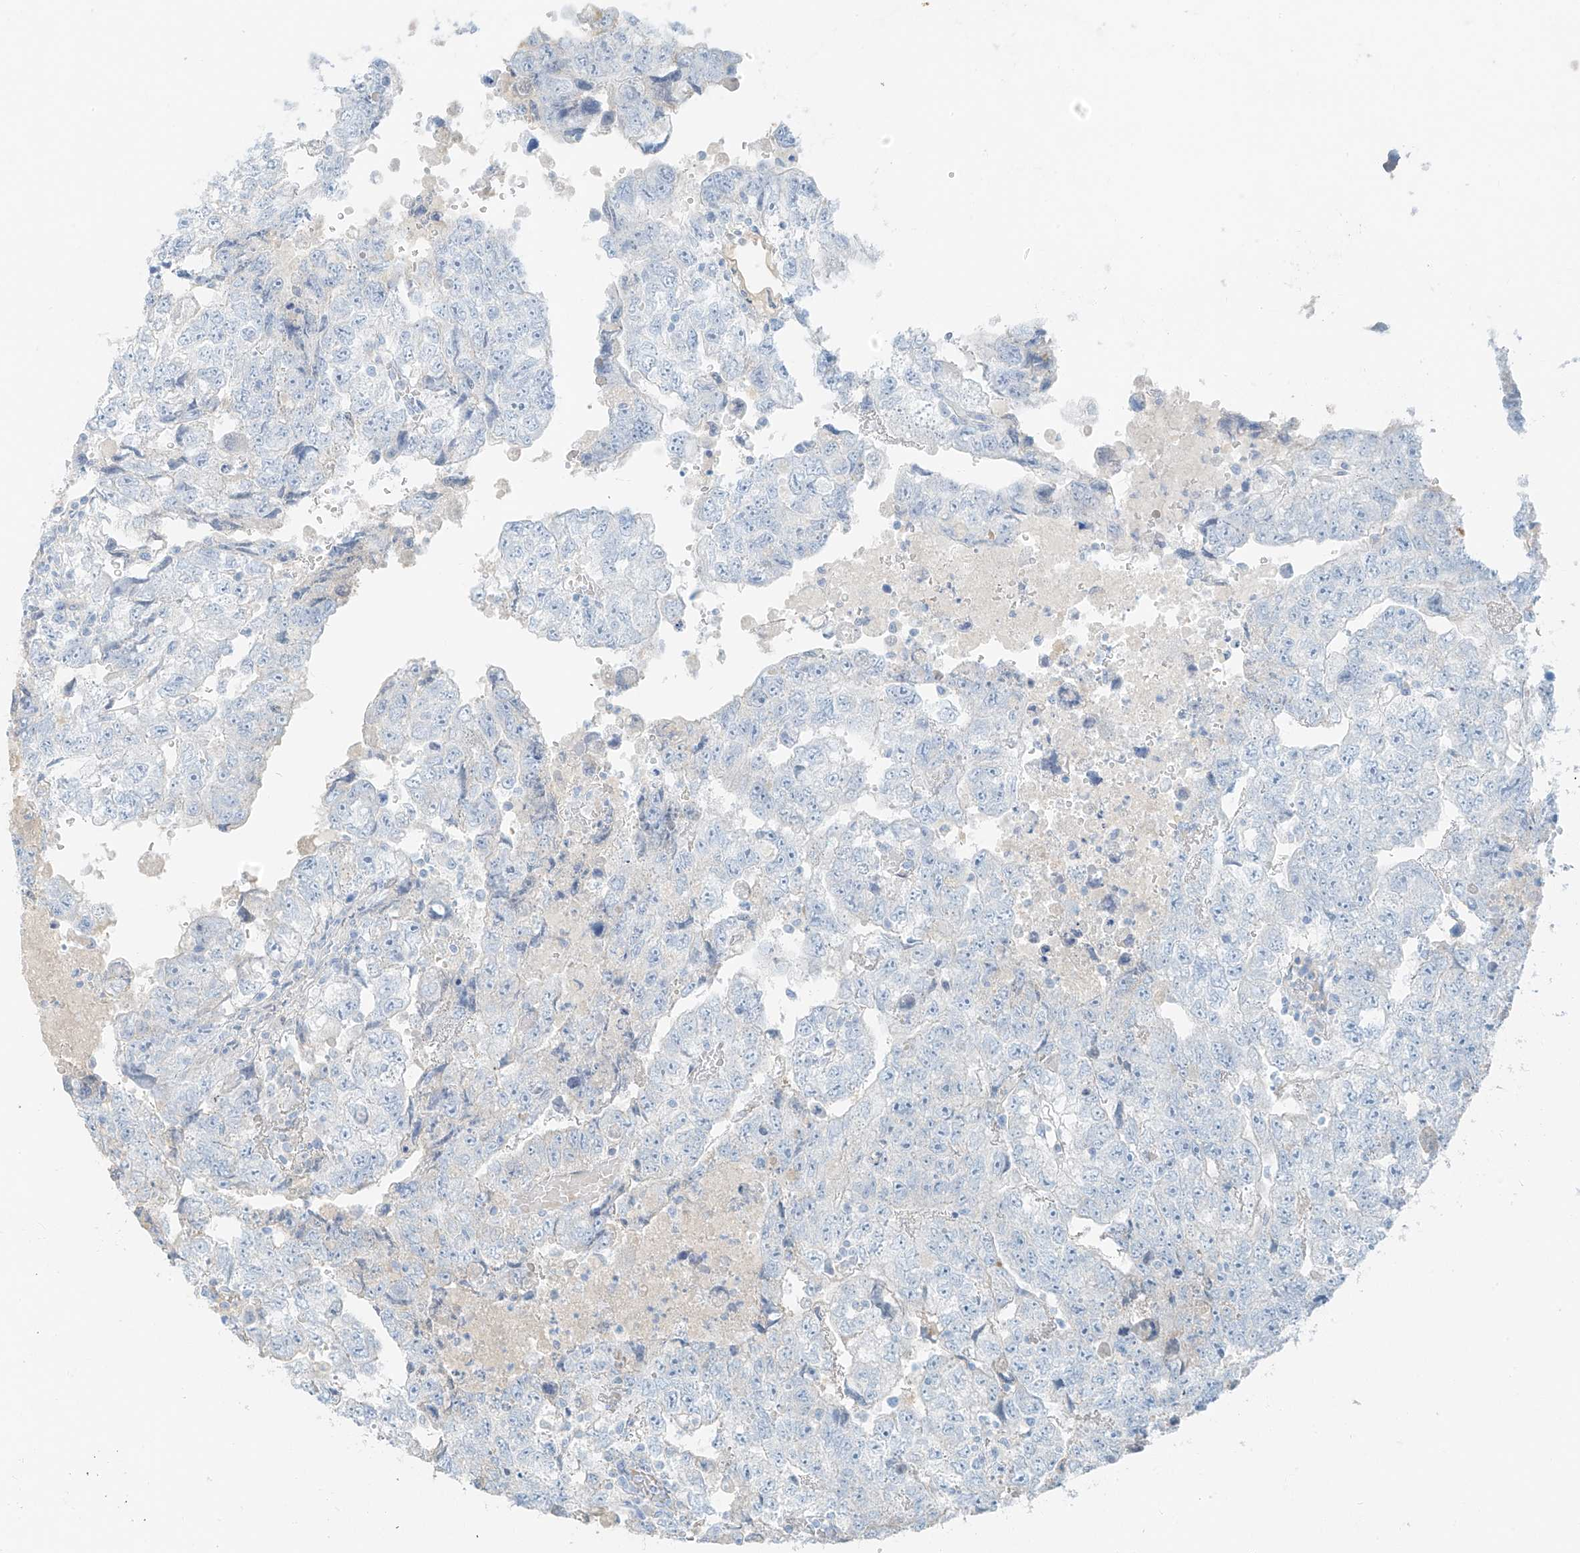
{"staining": {"intensity": "negative", "quantity": "none", "location": "none"}, "tissue": "testis cancer", "cell_type": "Tumor cells", "image_type": "cancer", "snomed": [{"axis": "morphology", "description": "Carcinoma, Embryonal, NOS"}, {"axis": "topography", "description": "Testis"}], "caption": "Immunohistochemical staining of human testis embryonal carcinoma displays no significant staining in tumor cells. (DAB immunohistochemistry (IHC), high magnification).", "gene": "FSTL1", "patient": {"sex": "male", "age": 36}}